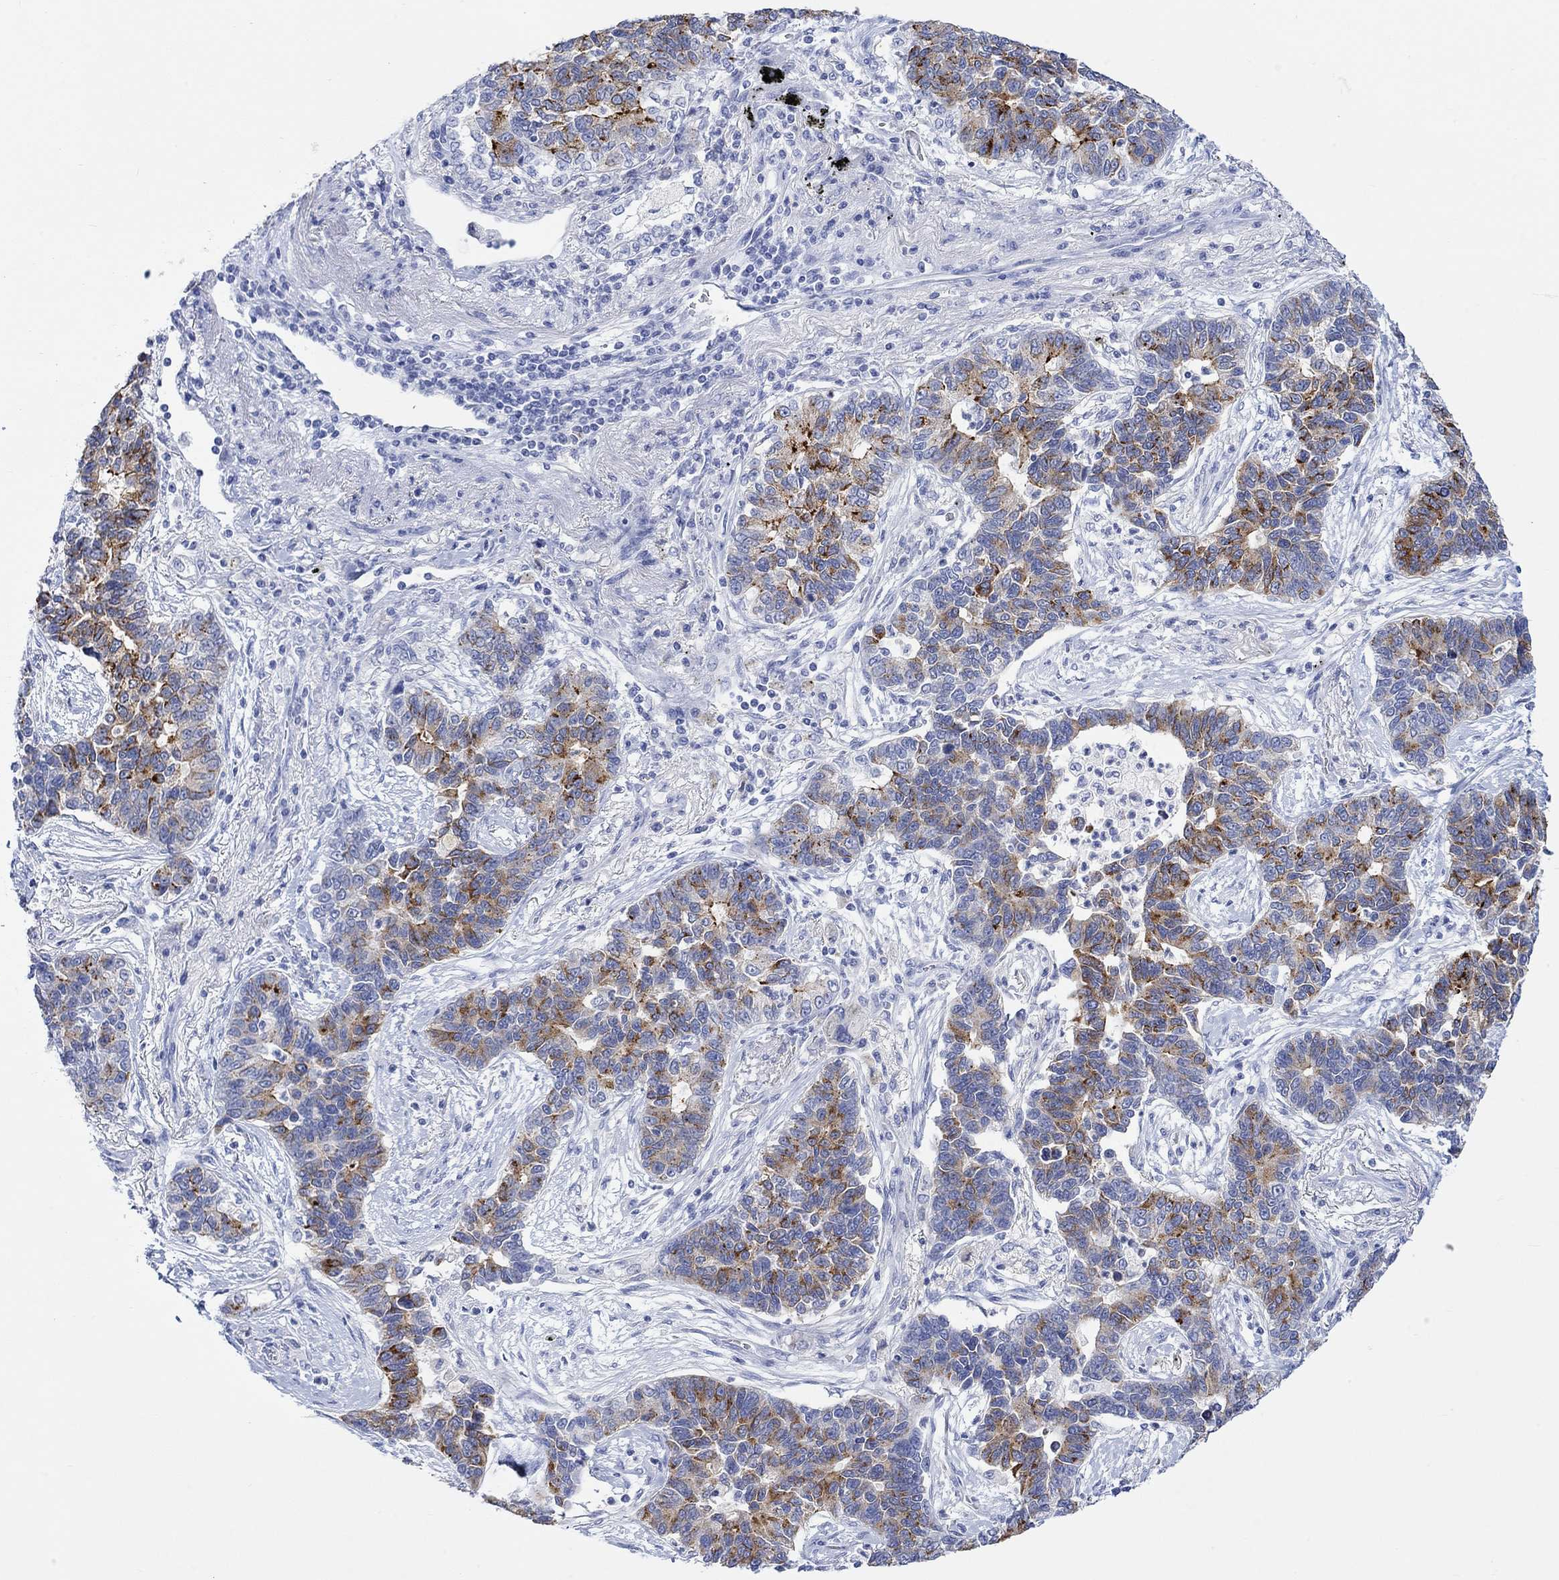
{"staining": {"intensity": "strong", "quantity": "25%-75%", "location": "cytoplasmic/membranous"}, "tissue": "lung cancer", "cell_type": "Tumor cells", "image_type": "cancer", "snomed": [{"axis": "morphology", "description": "Adenocarcinoma, NOS"}, {"axis": "topography", "description": "Lung"}], "caption": "Tumor cells exhibit high levels of strong cytoplasmic/membranous expression in approximately 25%-75% of cells in human adenocarcinoma (lung).", "gene": "CALCA", "patient": {"sex": "female", "age": 57}}